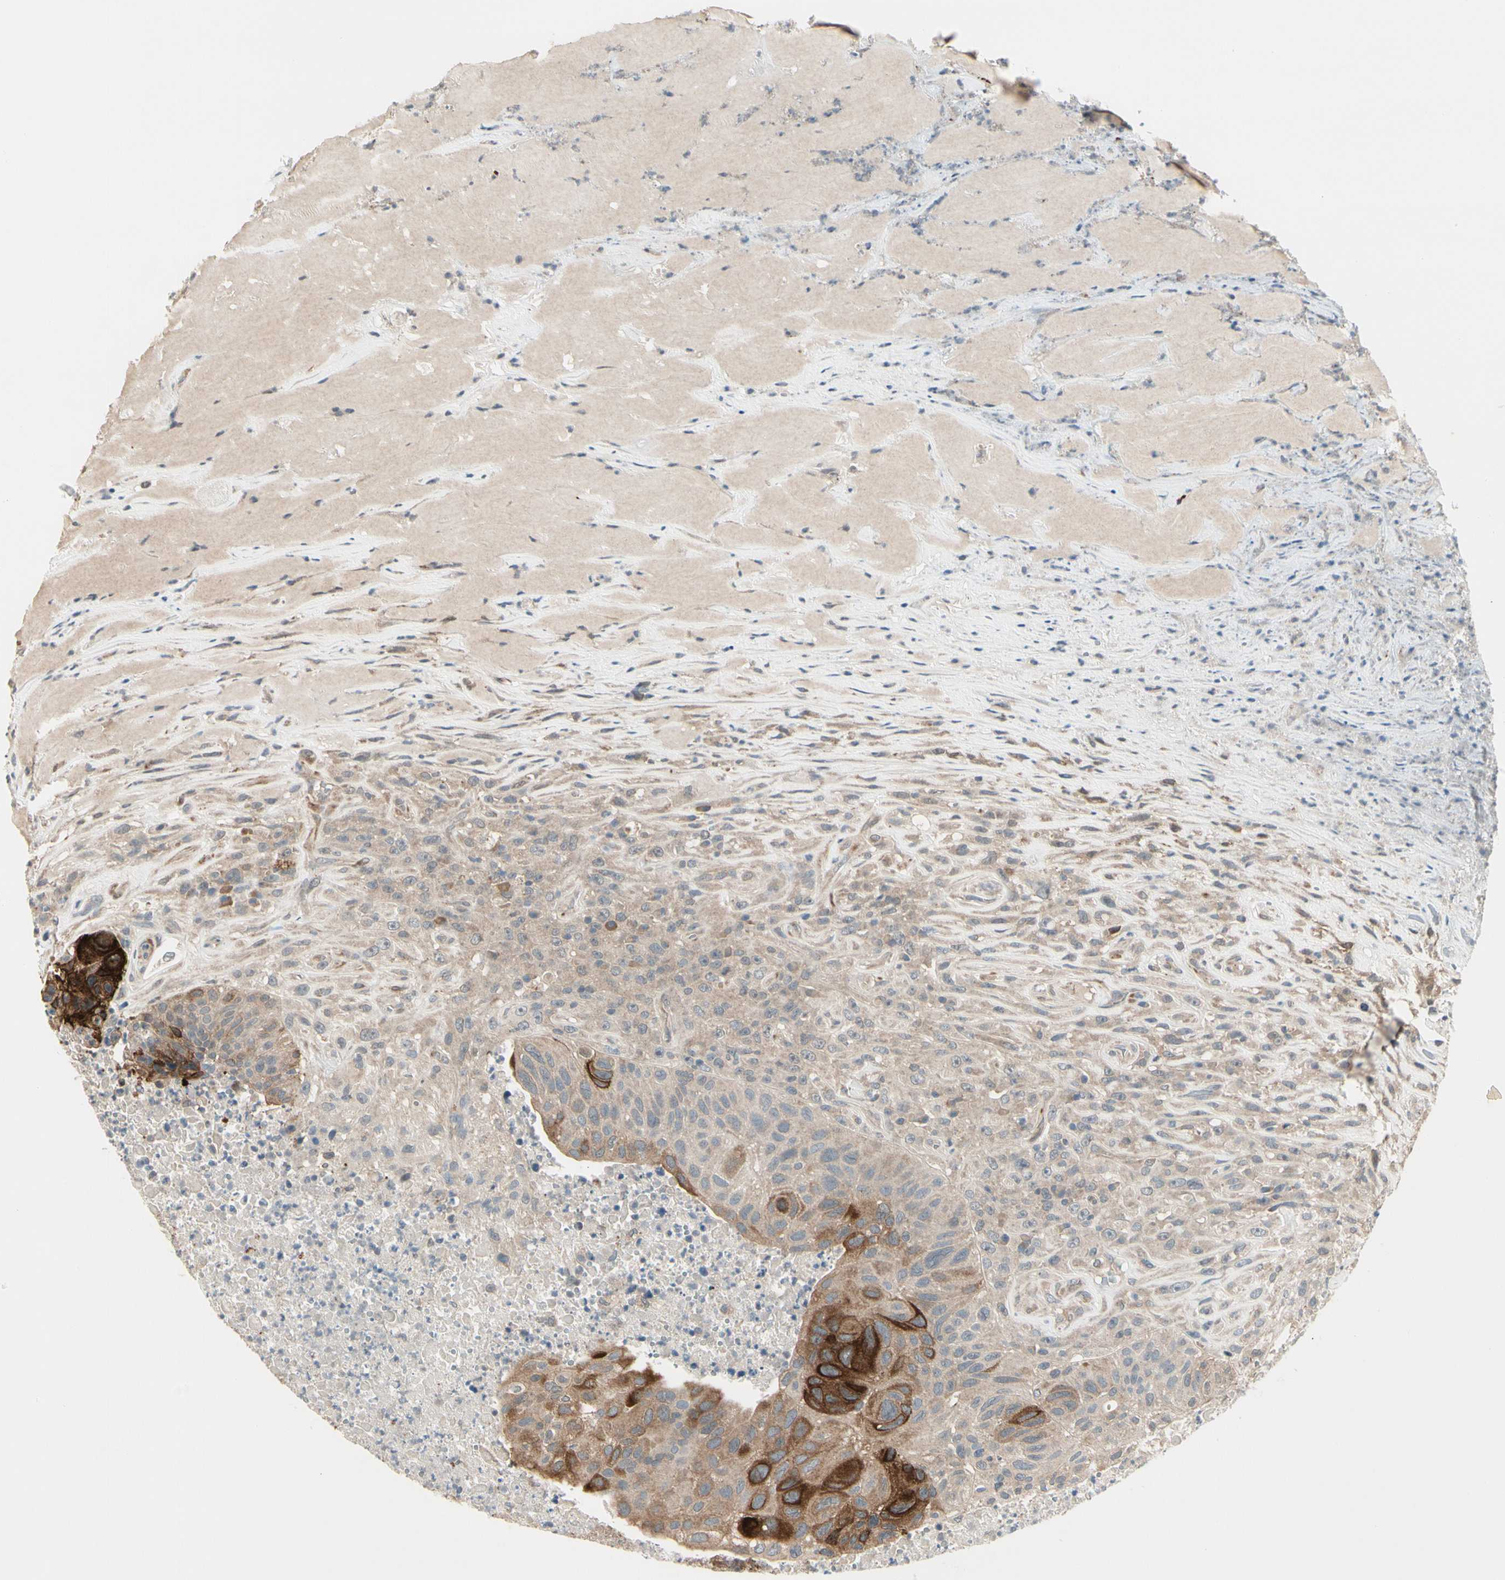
{"staining": {"intensity": "strong", "quantity": "25%-75%", "location": "cytoplasmic/membranous"}, "tissue": "urothelial cancer", "cell_type": "Tumor cells", "image_type": "cancer", "snomed": [{"axis": "morphology", "description": "Urothelial carcinoma, High grade"}, {"axis": "topography", "description": "Urinary bladder"}], "caption": "Strong cytoplasmic/membranous protein positivity is present in about 25%-75% of tumor cells in urothelial carcinoma (high-grade).", "gene": "SVBP", "patient": {"sex": "male", "age": 66}}